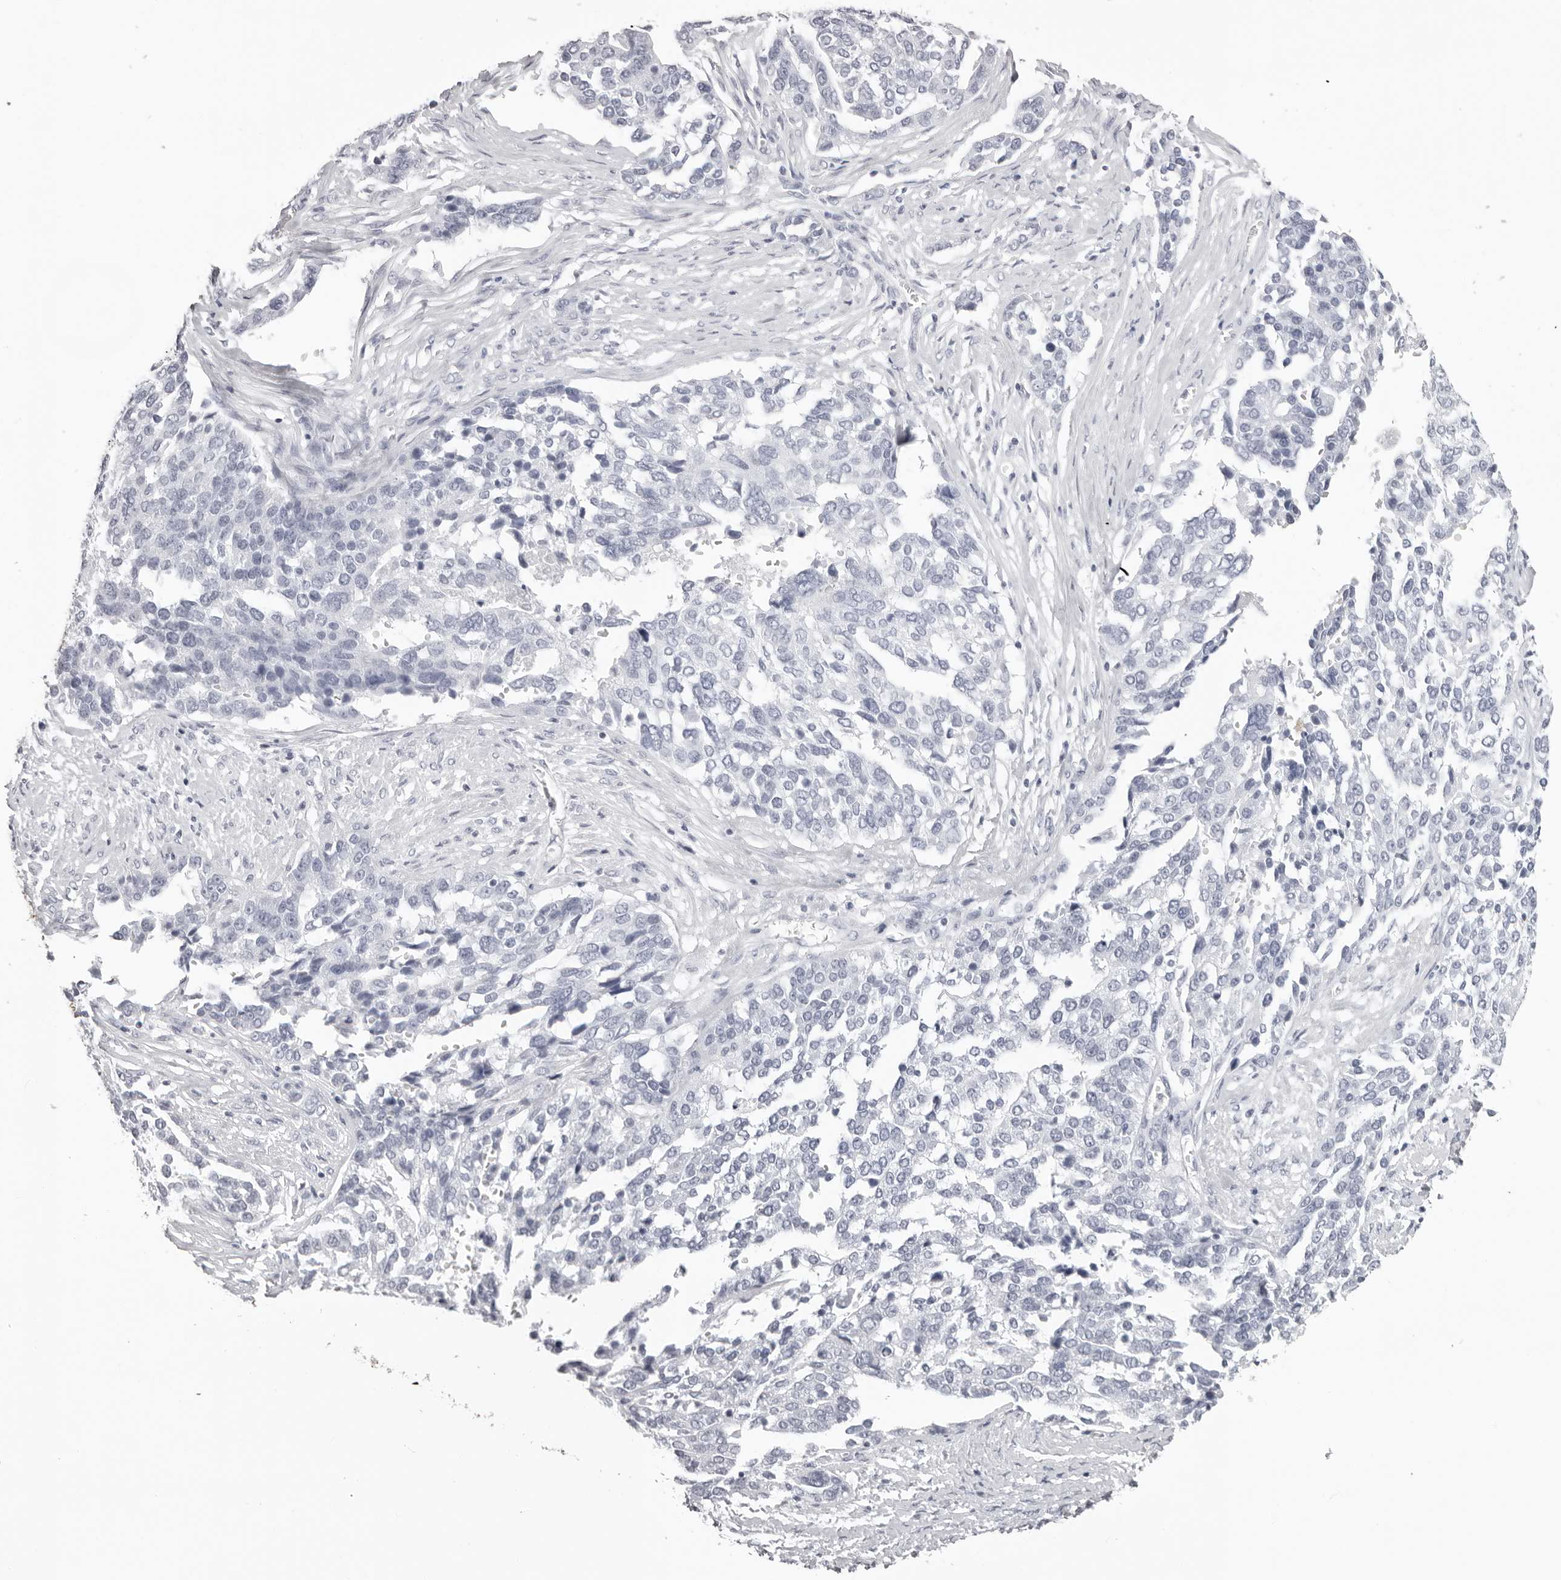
{"staining": {"intensity": "negative", "quantity": "none", "location": "none"}, "tissue": "ovarian cancer", "cell_type": "Tumor cells", "image_type": "cancer", "snomed": [{"axis": "morphology", "description": "Cystadenocarcinoma, serous, NOS"}, {"axis": "topography", "description": "Ovary"}], "caption": "Ovarian serous cystadenocarcinoma stained for a protein using IHC exhibits no staining tumor cells.", "gene": "CST1", "patient": {"sex": "female", "age": 44}}